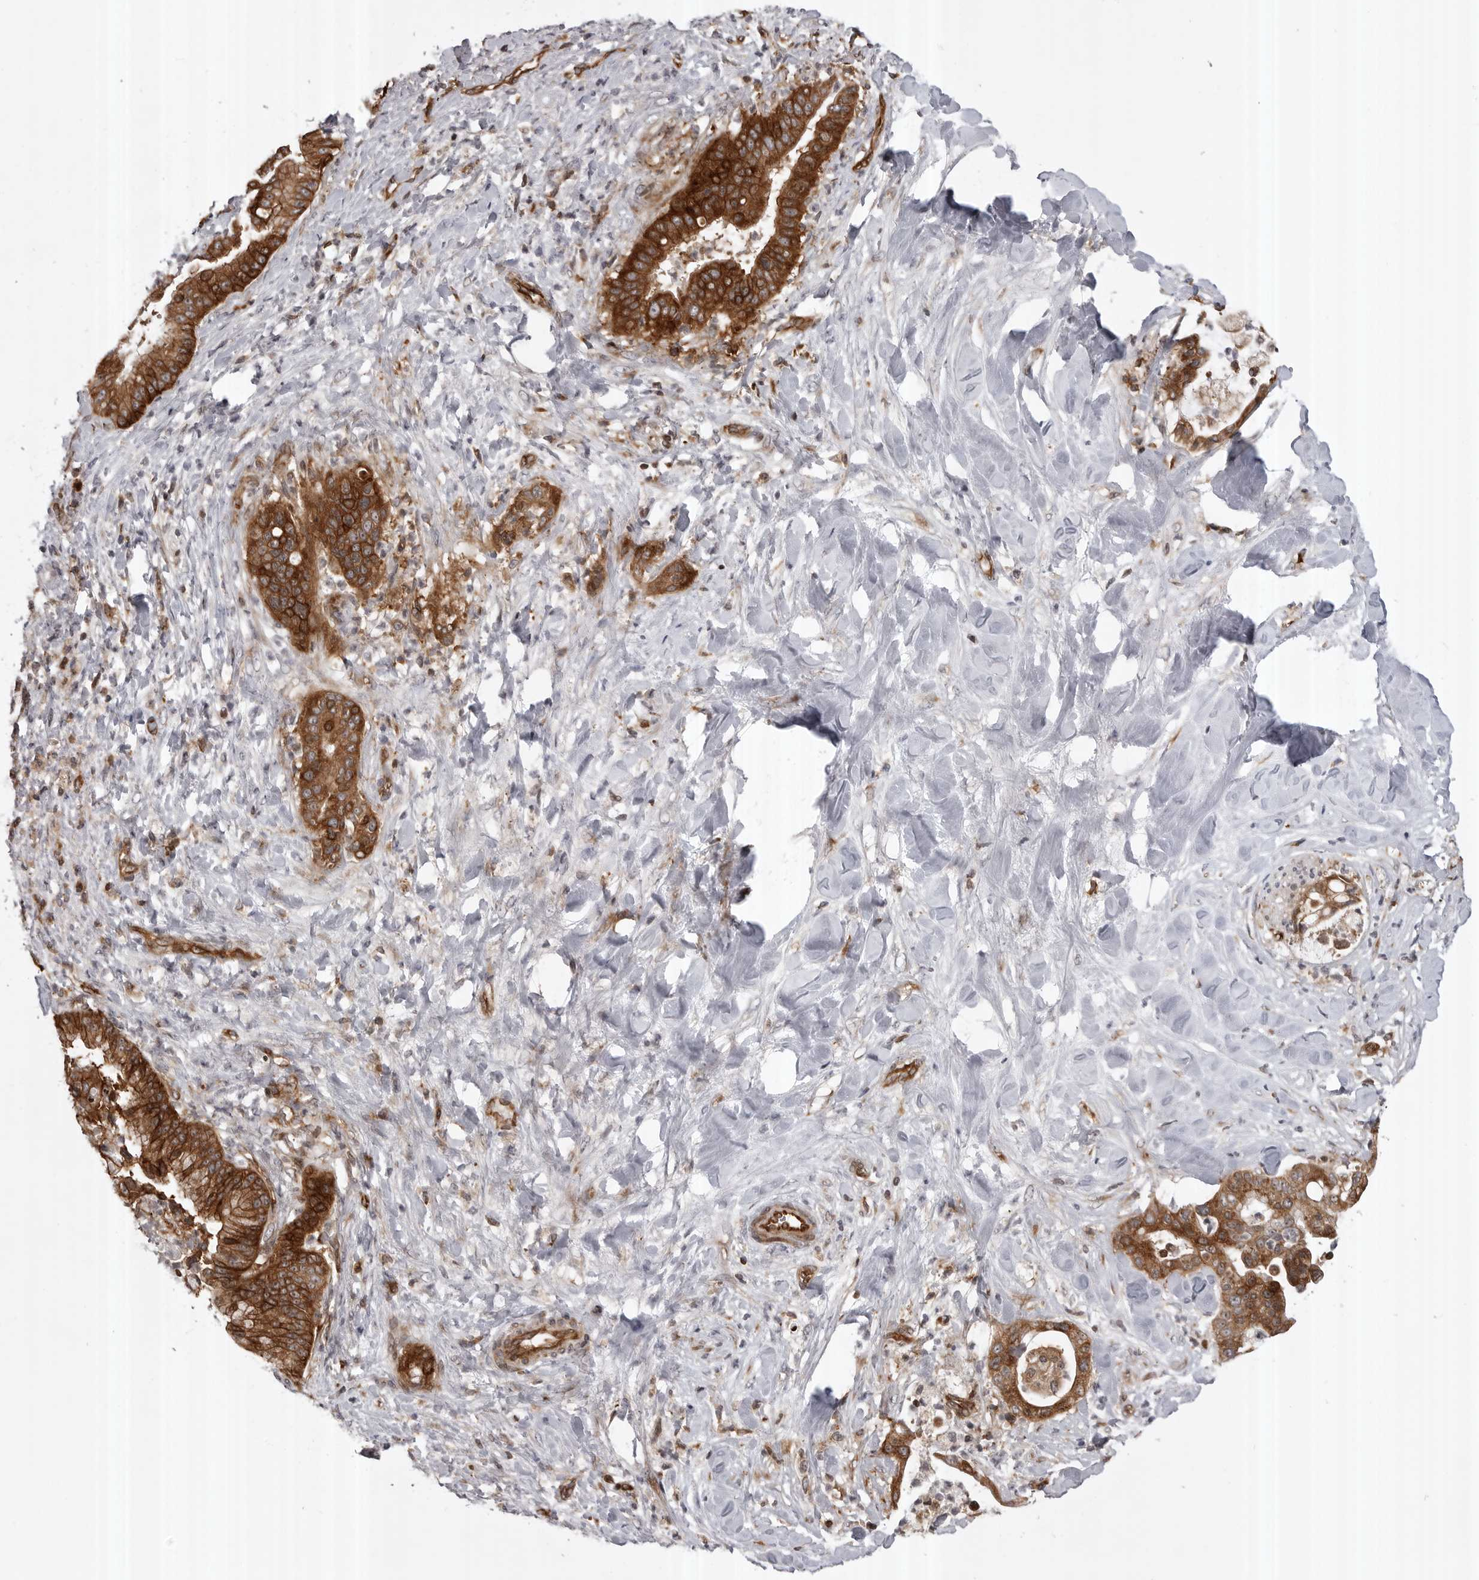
{"staining": {"intensity": "strong", "quantity": ">75%", "location": "cytoplasmic/membranous"}, "tissue": "liver cancer", "cell_type": "Tumor cells", "image_type": "cancer", "snomed": [{"axis": "morphology", "description": "Cholangiocarcinoma"}, {"axis": "topography", "description": "Liver"}], "caption": "Tumor cells reveal high levels of strong cytoplasmic/membranous expression in about >75% of cells in human liver cancer.", "gene": "ABL1", "patient": {"sex": "female", "age": 54}}